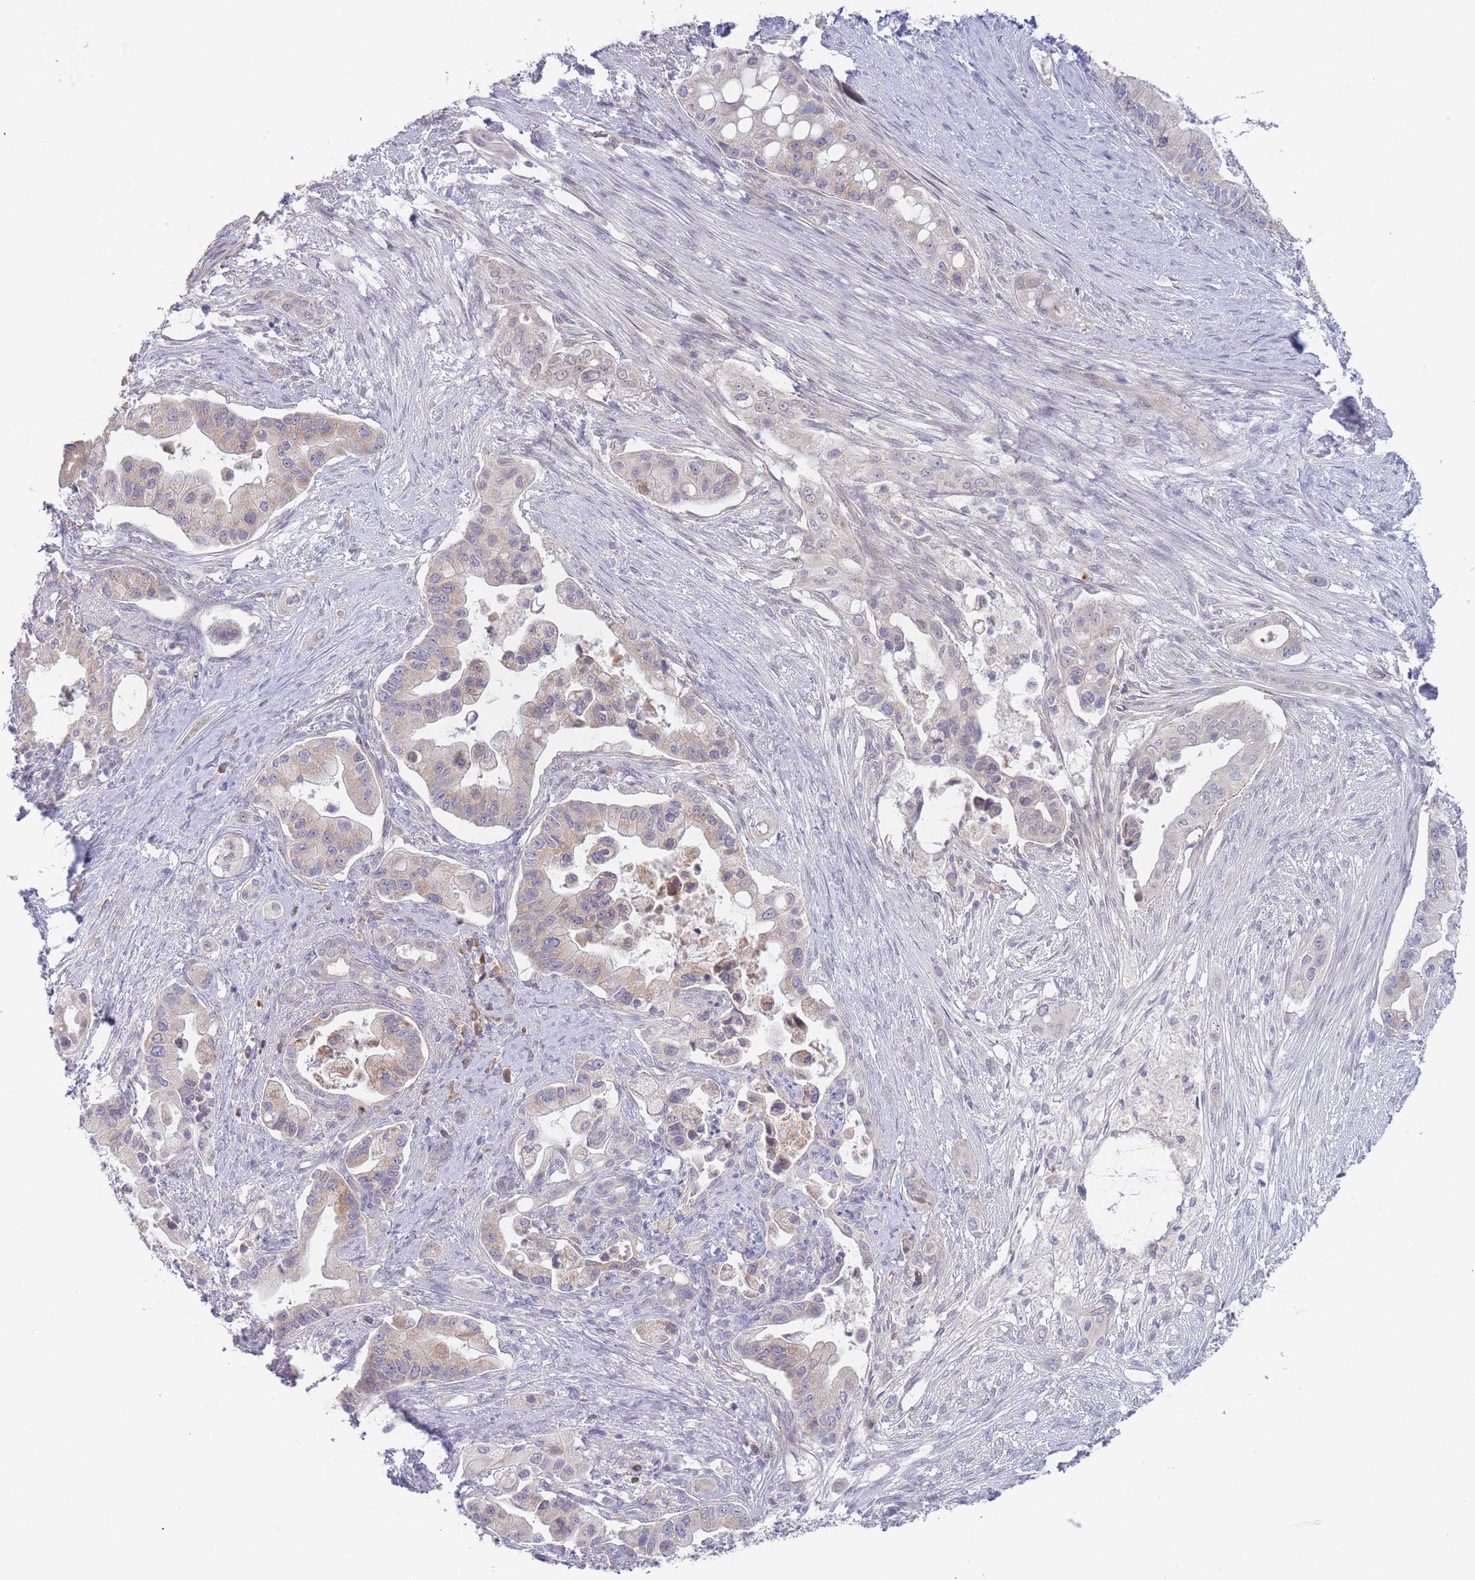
{"staining": {"intensity": "weak", "quantity": "25%-75%", "location": "cytoplasmic/membranous"}, "tissue": "pancreatic cancer", "cell_type": "Tumor cells", "image_type": "cancer", "snomed": [{"axis": "morphology", "description": "Adenocarcinoma, NOS"}, {"axis": "topography", "description": "Pancreas"}], "caption": "Immunohistochemistry (IHC) micrograph of neoplastic tissue: adenocarcinoma (pancreatic) stained using immunohistochemistry (IHC) exhibits low levels of weak protein expression localized specifically in the cytoplasmic/membranous of tumor cells, appearing as a cytoplasmic/membranous brown color.", "gene": "FAM227B", "patient": {"sex": "male", "age": 57}}